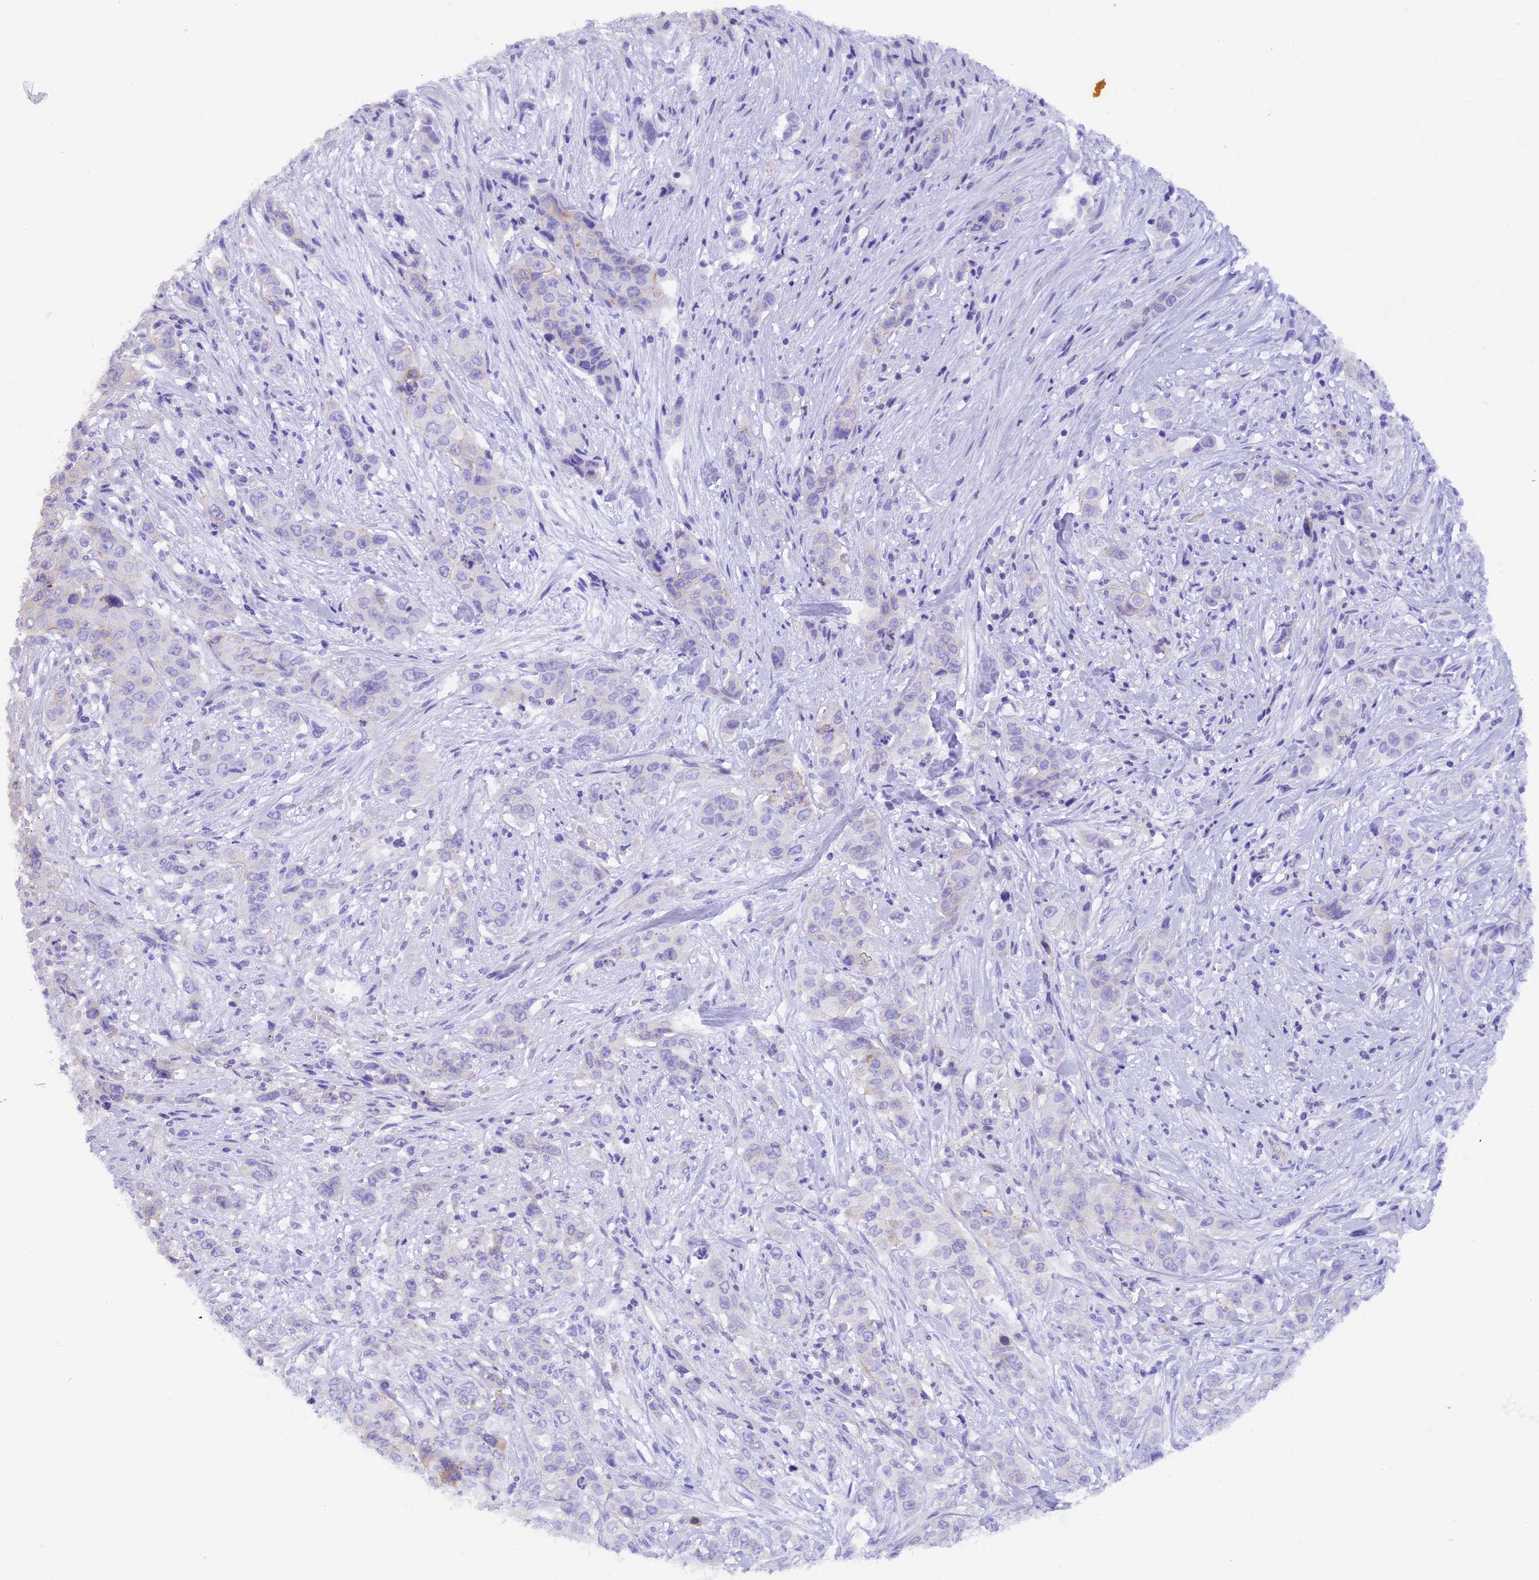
{"staining": {"intensity": "negative", "quantity": "none", "location": "none"}, "tissue": "stomach cancer", "cell_type": "Tumor cells", "image_type": "cancer", "snomed": [{"axis": "morphology", "description": "Adenocarcinoma, NOS"}, {"axis": "topography", "description": "Stomach, upper"}], "caption": "This photomicrograph is of stomach cancer (adenocarcinoma) stained with immunohistochemistry (IHC) to label a protein in brown with the nuclei are counter-stained blue. There is no expression in tumor cells. (Stains: DAB immunohistochemistry (IHC) with hematoxylin counter stain, Microscopy: brightfield microscopy at high magnification).", "gene": "FAM193A", "patient": {"sex": "male", "age": 62}}